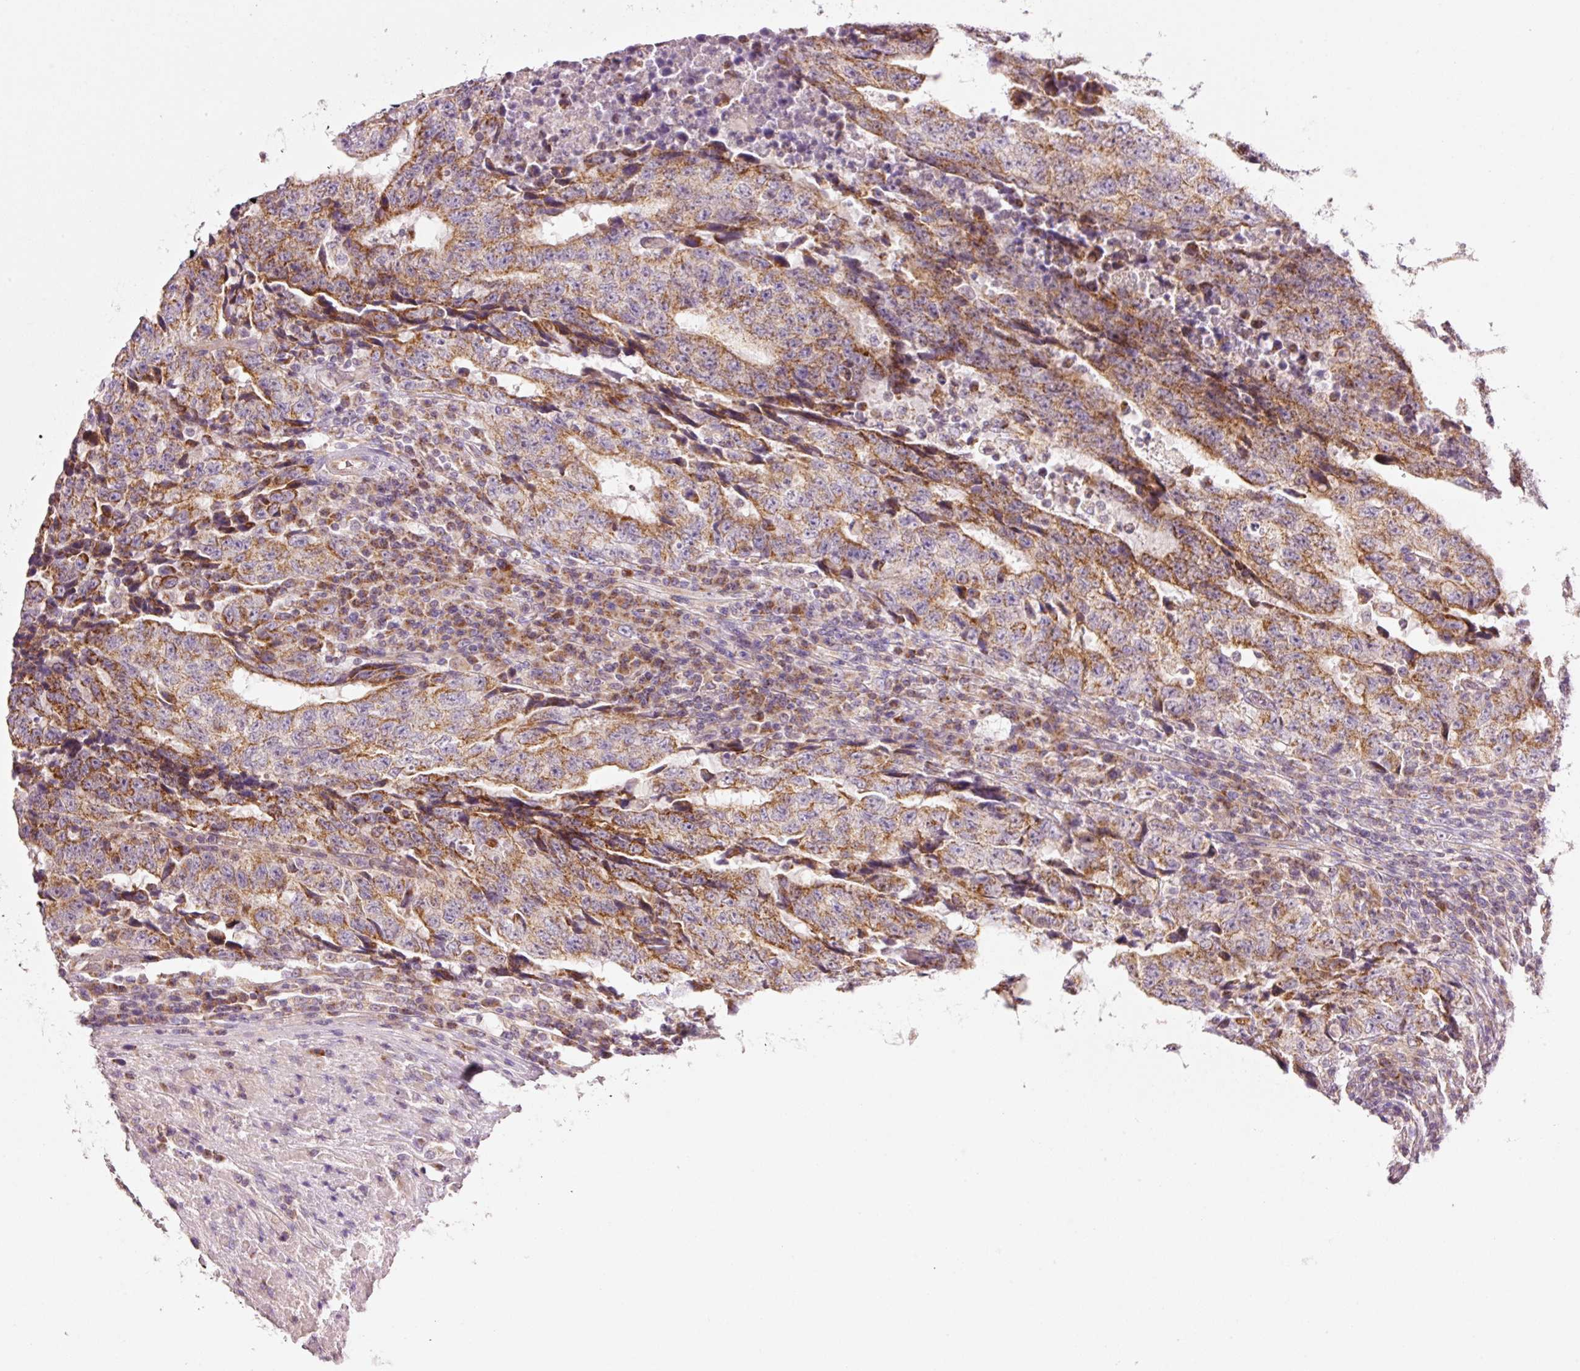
{"staining": {"intensity": "moderate", "quantity": ">75%", "location": "cytoplasmic/membranous"}, "tissue": "testis cancer", "cell_type": "Tumor cells", "image_type": "cancer", "snomed": [{"axis": "morphology", "description": "Necrosis, NOS"}, {"axis": "morphology", "description": "Carcinoma, Embryonal, NOS"}, {"axis": "topography", "description": "Testis"}], "caption": "High-power microscopy captured an immunohistochemistry (IHC) micrograph of testis cancer, revealing moderate cytoplasmic/membranous staining in approximately >75% of tumor cells.", "gene": "FAM78B", "patient": {"sex": "male", "age": 19}}